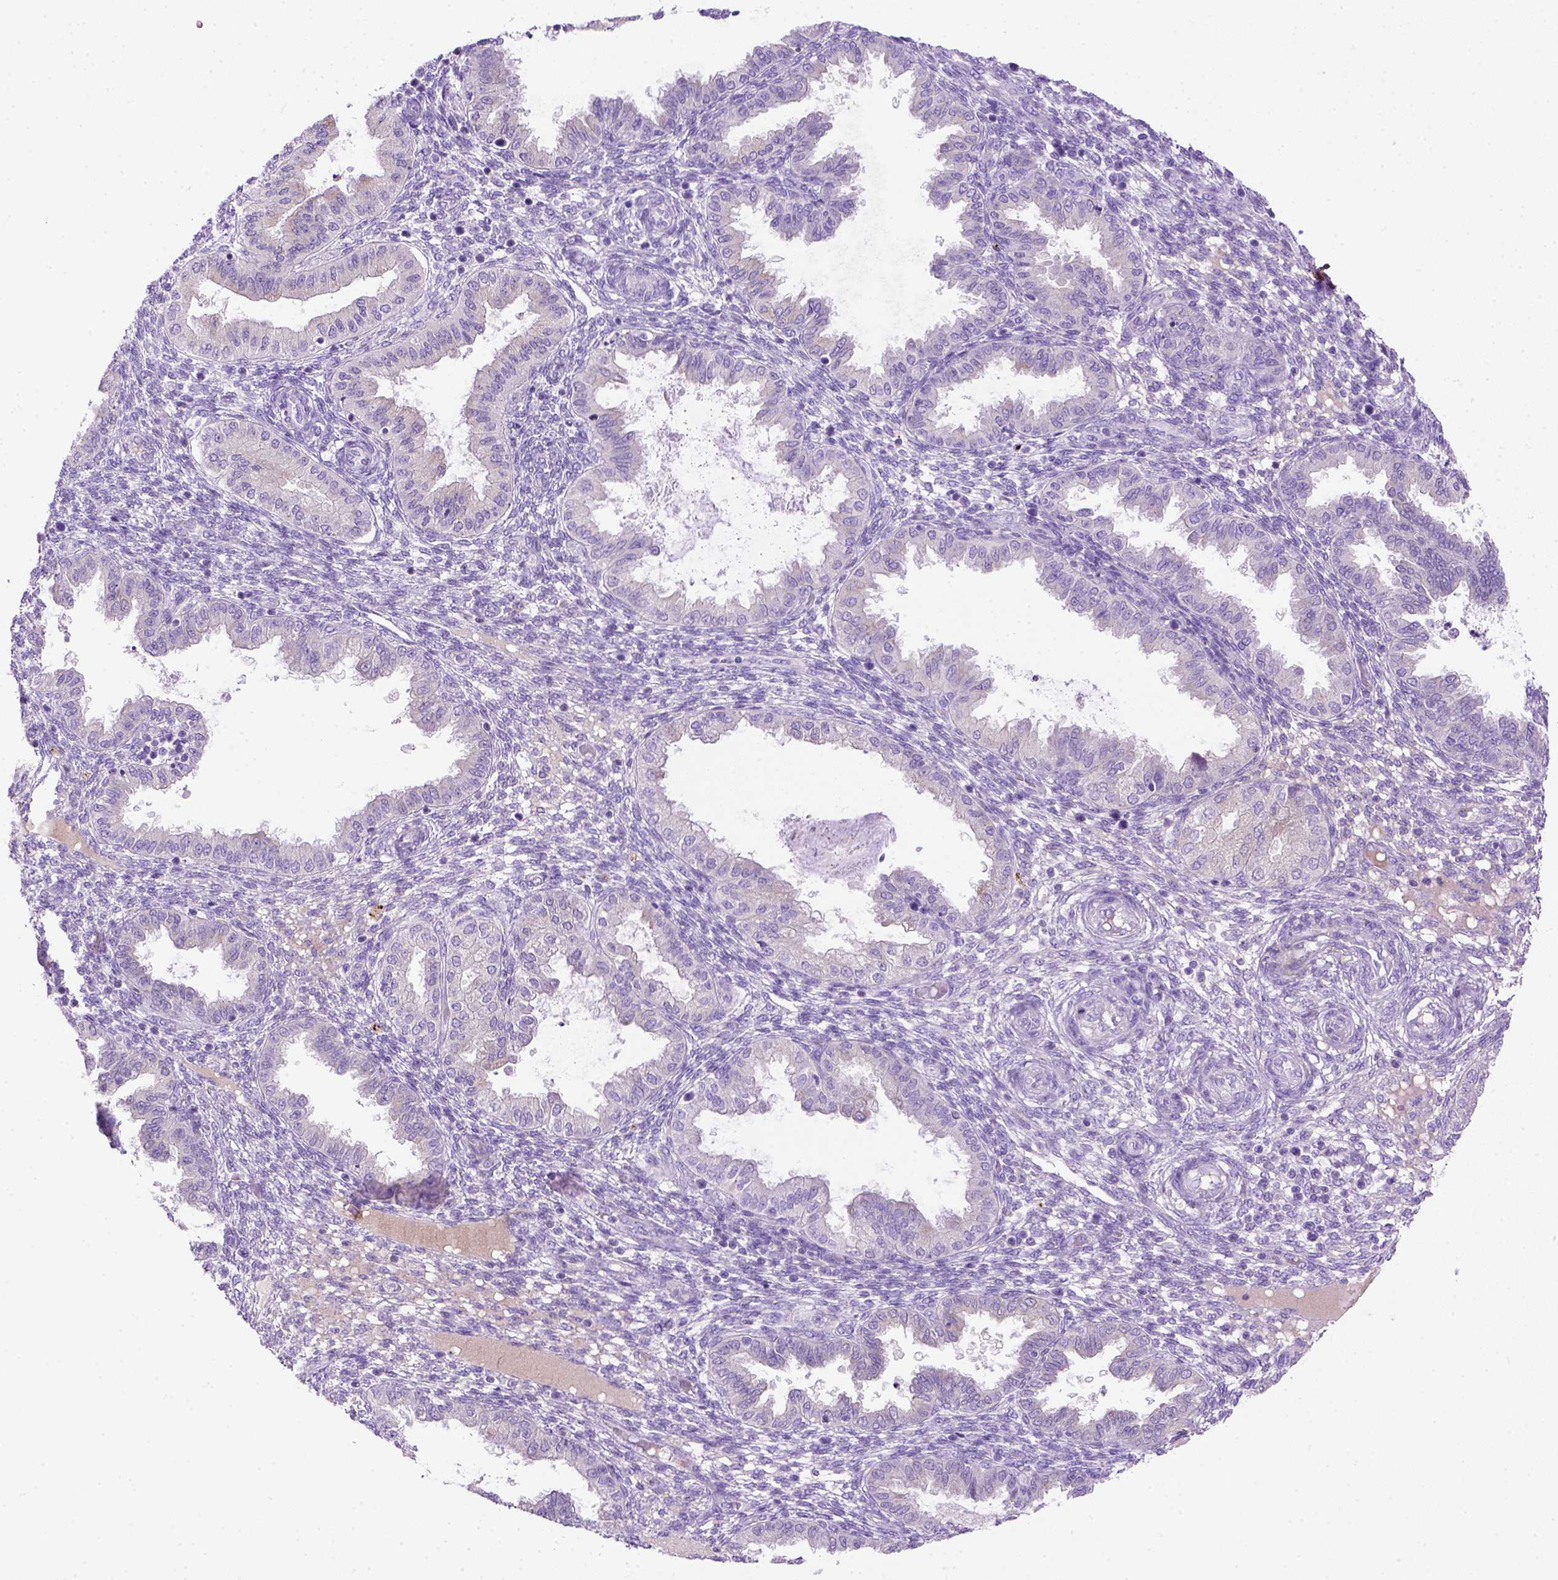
{"staining": {"intensity": "negative", "quantity": "none", "location": "none"}, "tissue": "endometrium", "cell_type": "Cells in endometrial stroma", "image_type": "normal", "snomed": [{"axis": "morphology", "description": "Normal tissue, NOS"}, {"axis": "topography", "description": "Endometrium"}], "caption": "This is an immunohistochemistry histopathology image of unremarkable human endometrium. There is no staining in cells in endometrial stroma.", "gene": "SIRPD", "patient": {"sex": "female", "age": 33}}